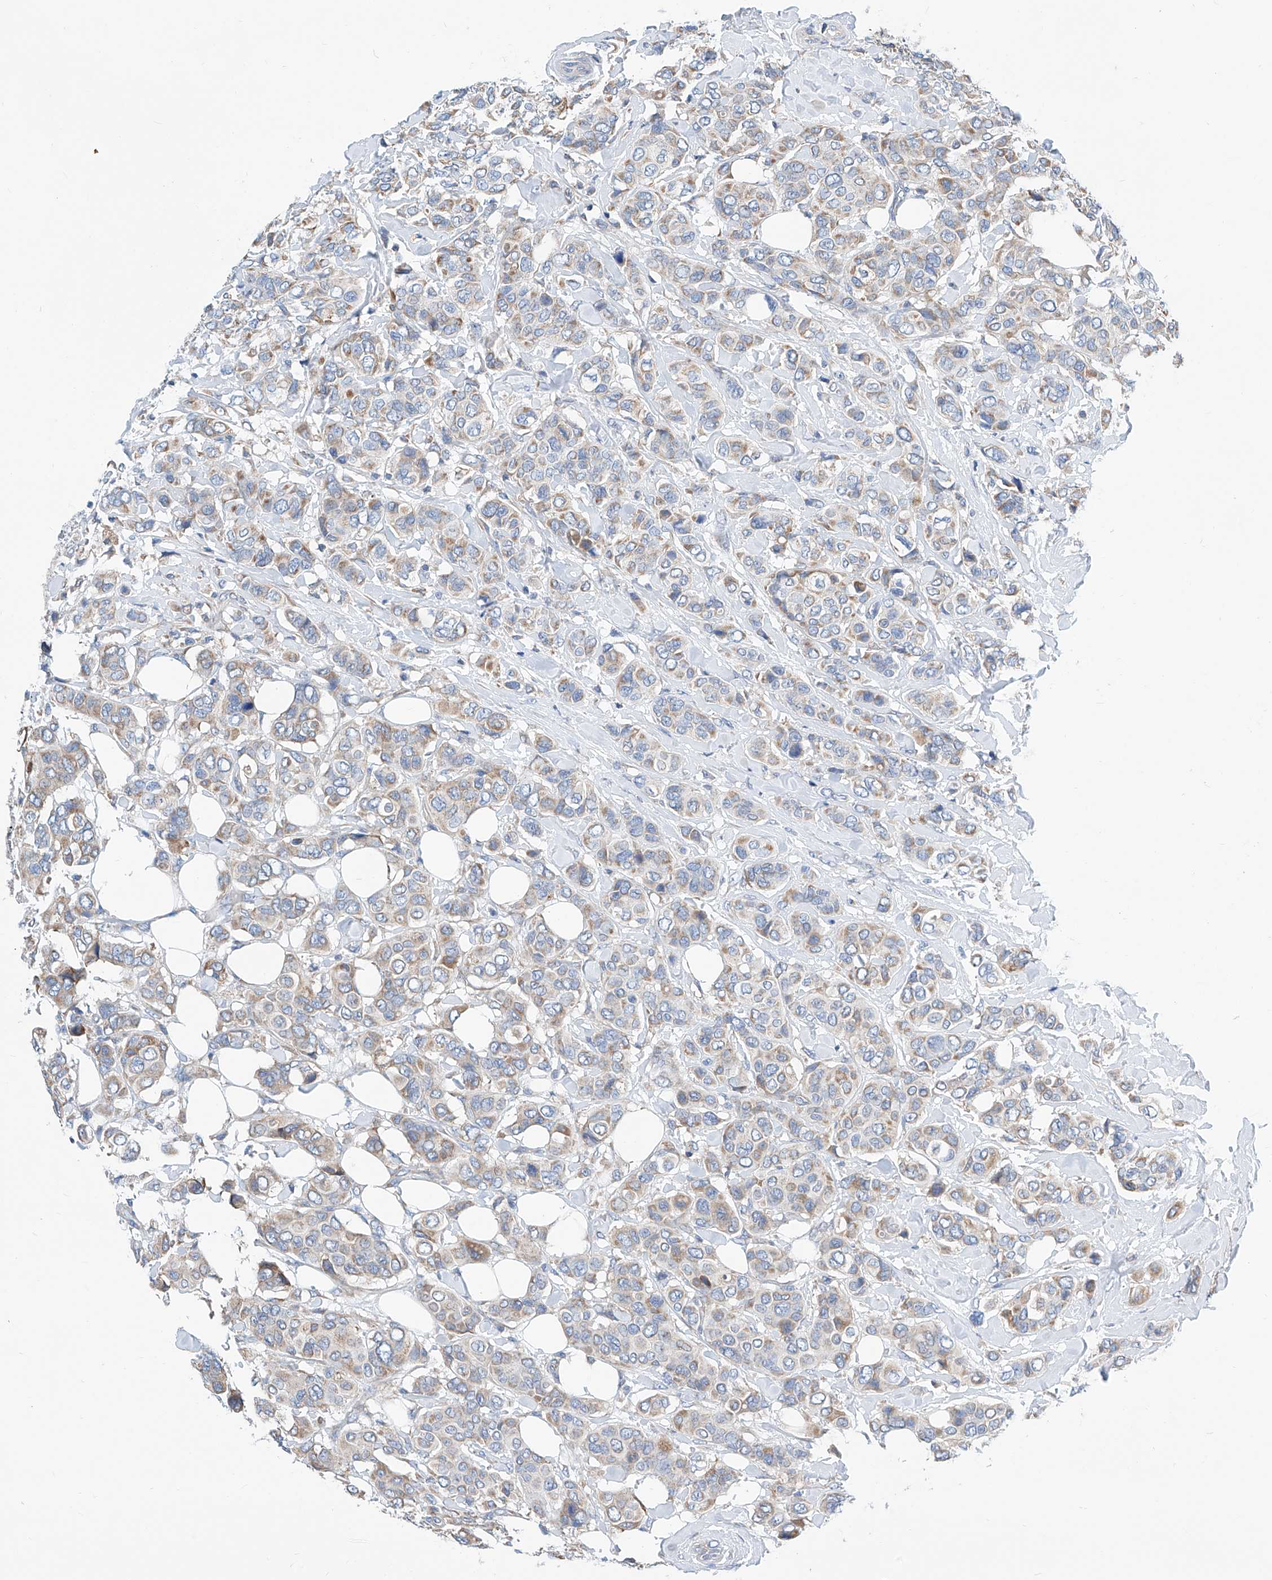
{"staining": {"intensity": "weak", "quantity": "<25%", "location": "cytoplasmic/membranous"}, "tissue": "breast cancer", "cell_type": "Tumor cells", "image_type": "cancer", "snomed": [{"axis": "morphology", "description": "Lobular carcinoma"}, {"axis": "topography", "description": "Breast"}], "caption": "The micrograph reveals no staining of tumor cells in breast lobular carcinoma.", "gene": "MAD2L1", "patient": {"sex": "female", "age": 51}}